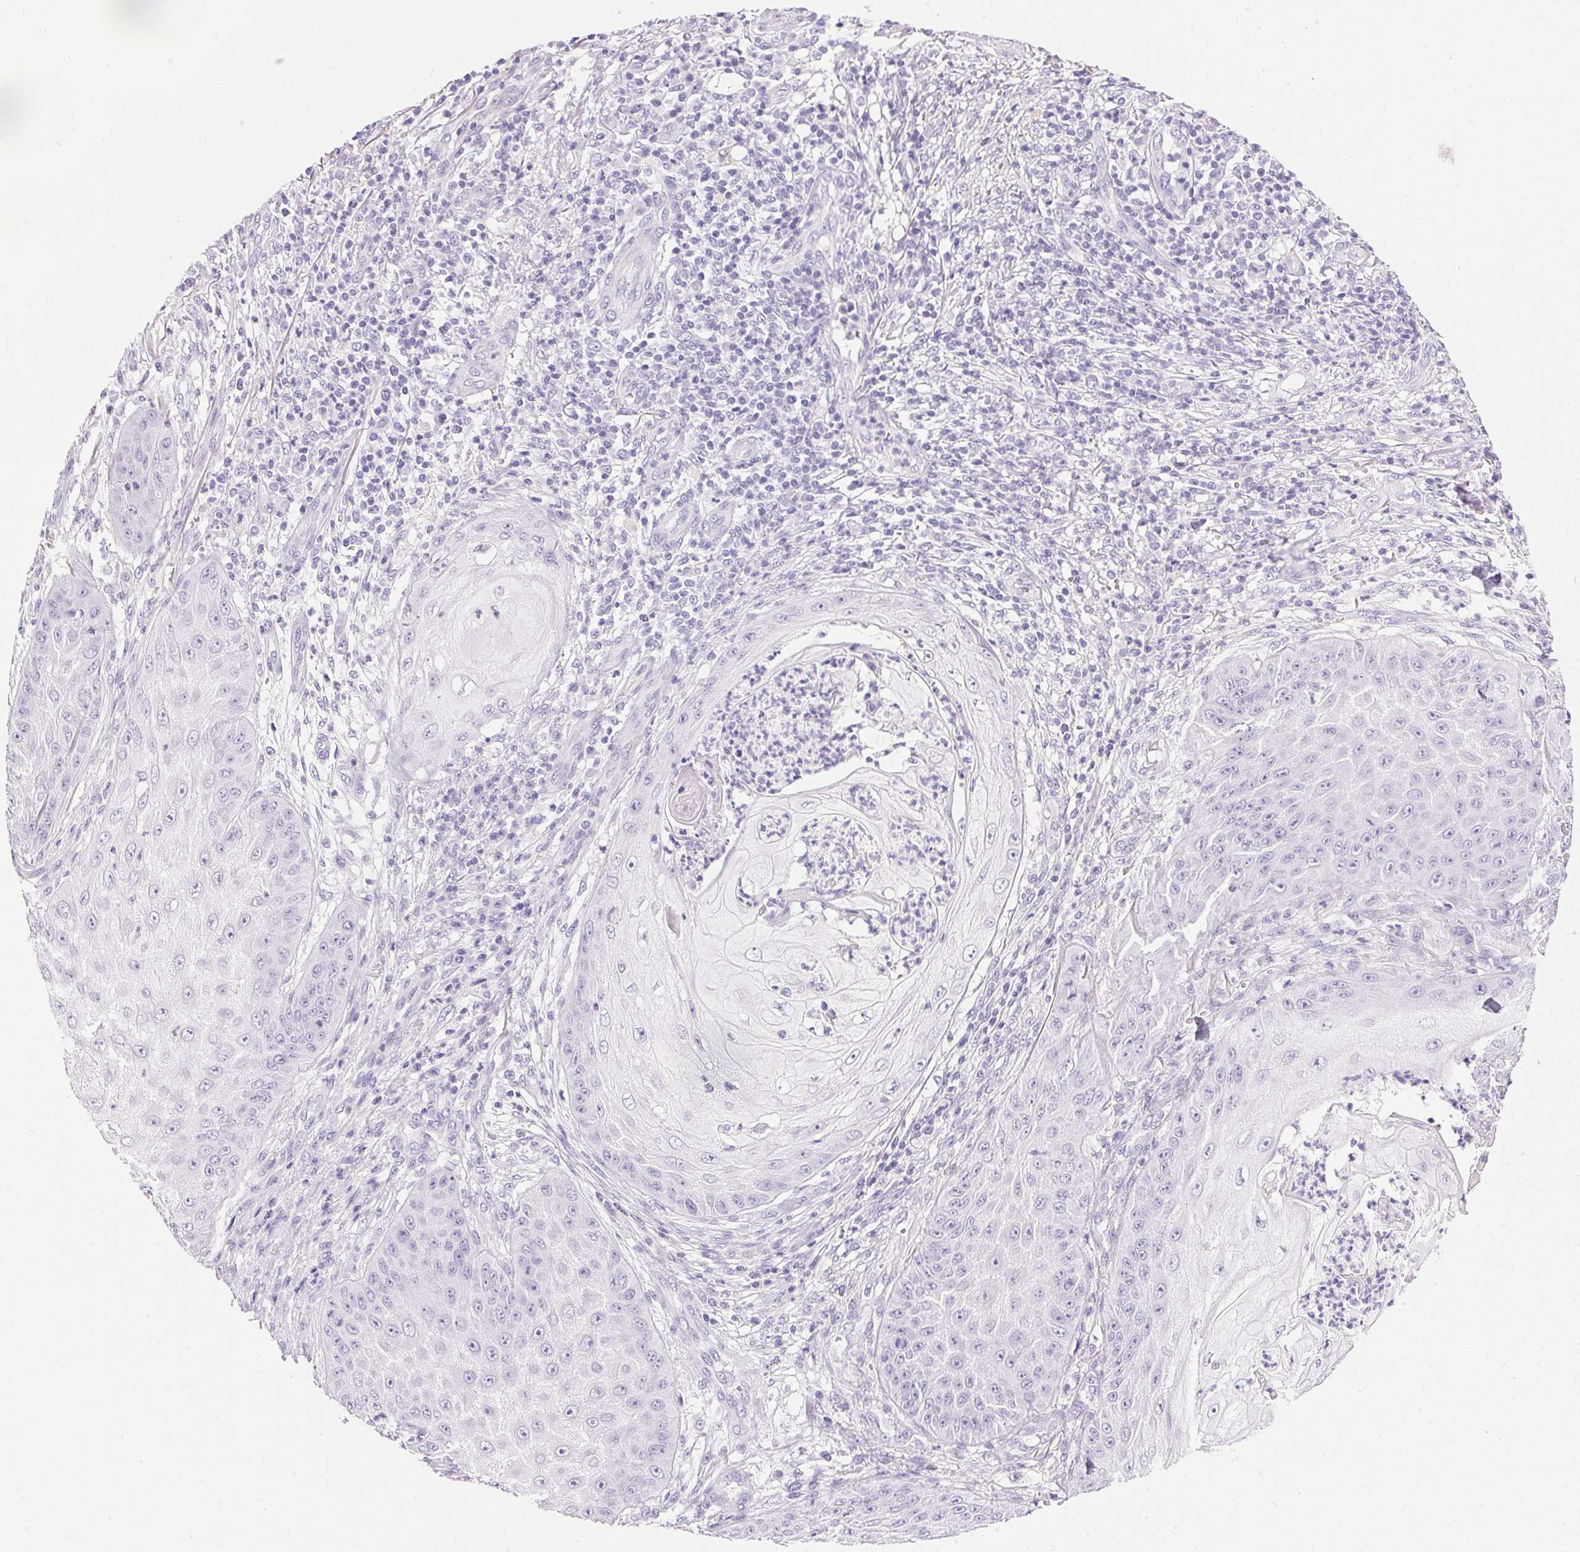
{"staining": {"intensity": "negative", "quantity": "none", "location": "none"}, "tissue": "skin cancer", "cell_type": "Tumor cells", "image_type": "cancer", "snomed": [{"axis": "morphology", "description": "Squamous cell carcinoma, NOS"}, {"axis": "topography", "description": "Skin"}], "caption": "DAB immunohistochemical staining of human skin cancer (squamous cell carcinoma) reveals no significant expression in tumor cells.", "gene": "ATP6V0A4", "patient": {"sex": "male", "age": 70}}